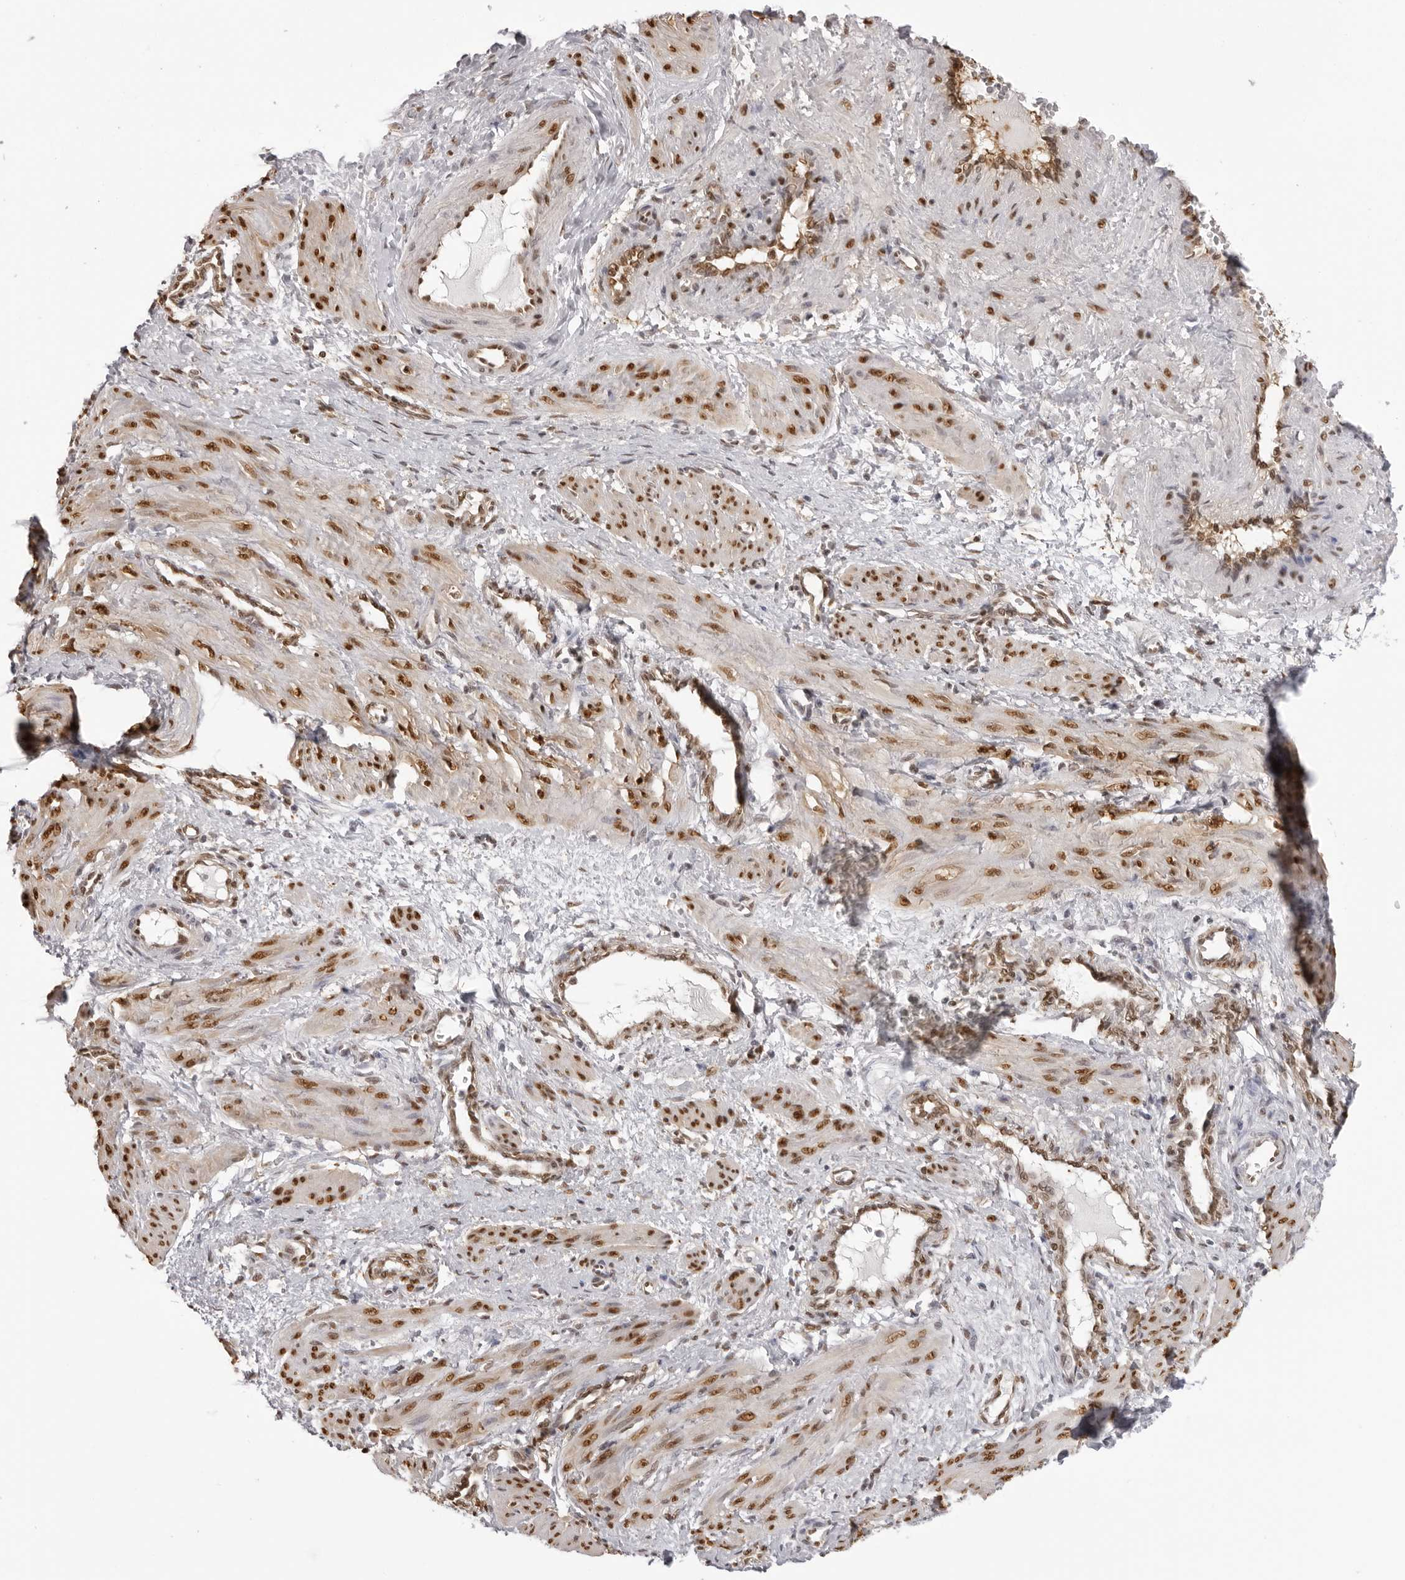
{"staining": {"intensity": "moderate", "quantity": ">75%", "location": "cytoplasmic/membranous,nuclear"}, "tissue": "smooth muscle", "cell_type": "Smooth muscle cells", "image_type": "normal", "snomed": [{"axis": "morphology", "description": "Normal tissue, NOS"}, {"axis": "topography", "description": "Endometrium"}], "caption": "Approximately >75% of smooth muscle cells in normal human smooth muscle show moderate cytoplasmic/membranous,nuclear protein staining as visualized by brown immunohistochemical staining.", "gene": "HSPA4", "patient": {"sex": "female", "age": 33}}